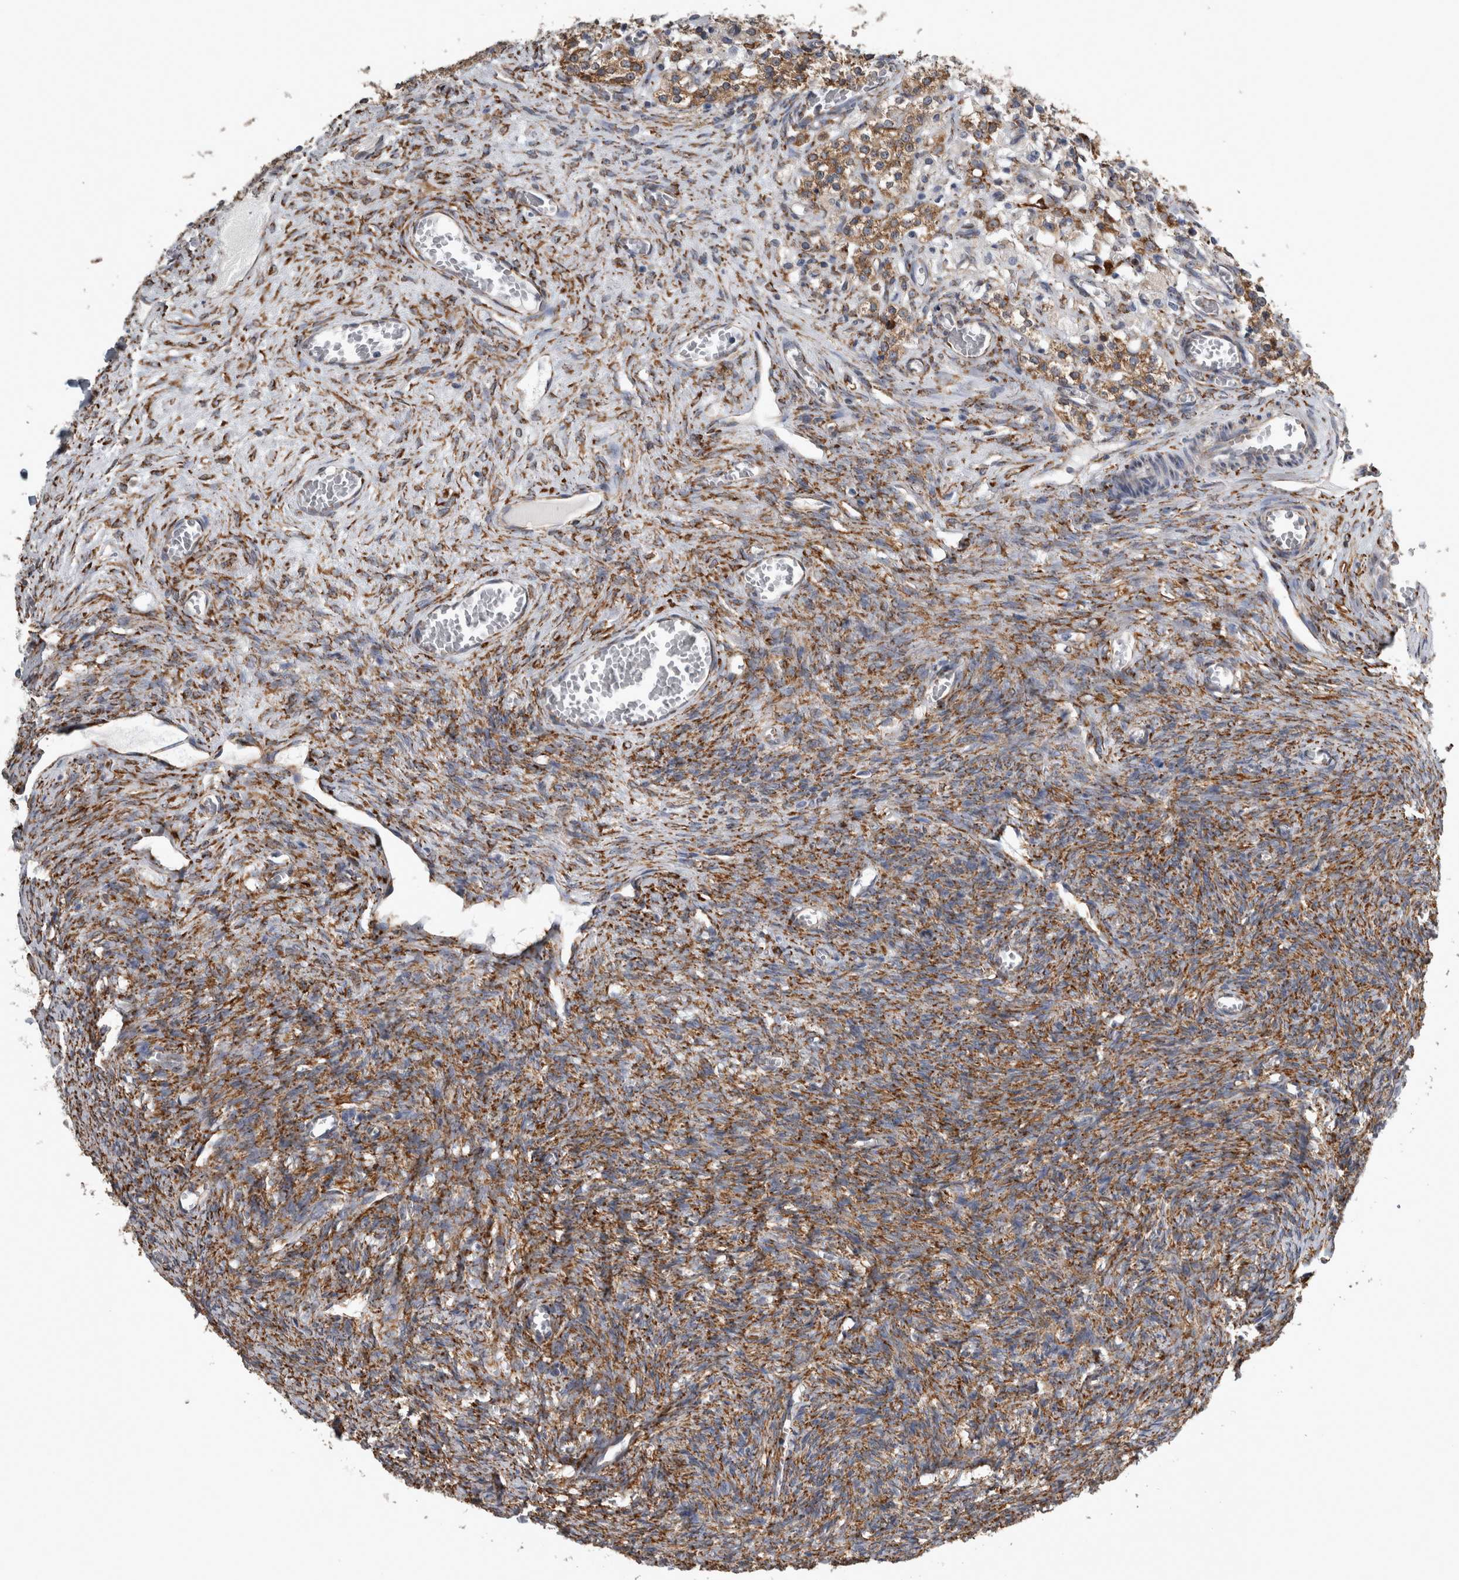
{"staining": {"intensity": "moderate", "quantity": ">75%", "location": "cytoplasmic/membranous"}, "tissue": "ovary", "cell_type": "Ovarian stroma cells", "image_type": "normal", "snomed": [{"axis": "morphology", "description": "Normal tissue, NOS"}, {"axis": "topography", "description": "Ovary"}], "caption": "Ovary stained for a protein reveals moderate cytoplasmic/membranous positivity in ovarian stroma cells. (DAB IHC, brown staining for protein, blue staining for nuclei).", "gene": "FHIP2B", "patient": {"sex": "female", "age": 27}}